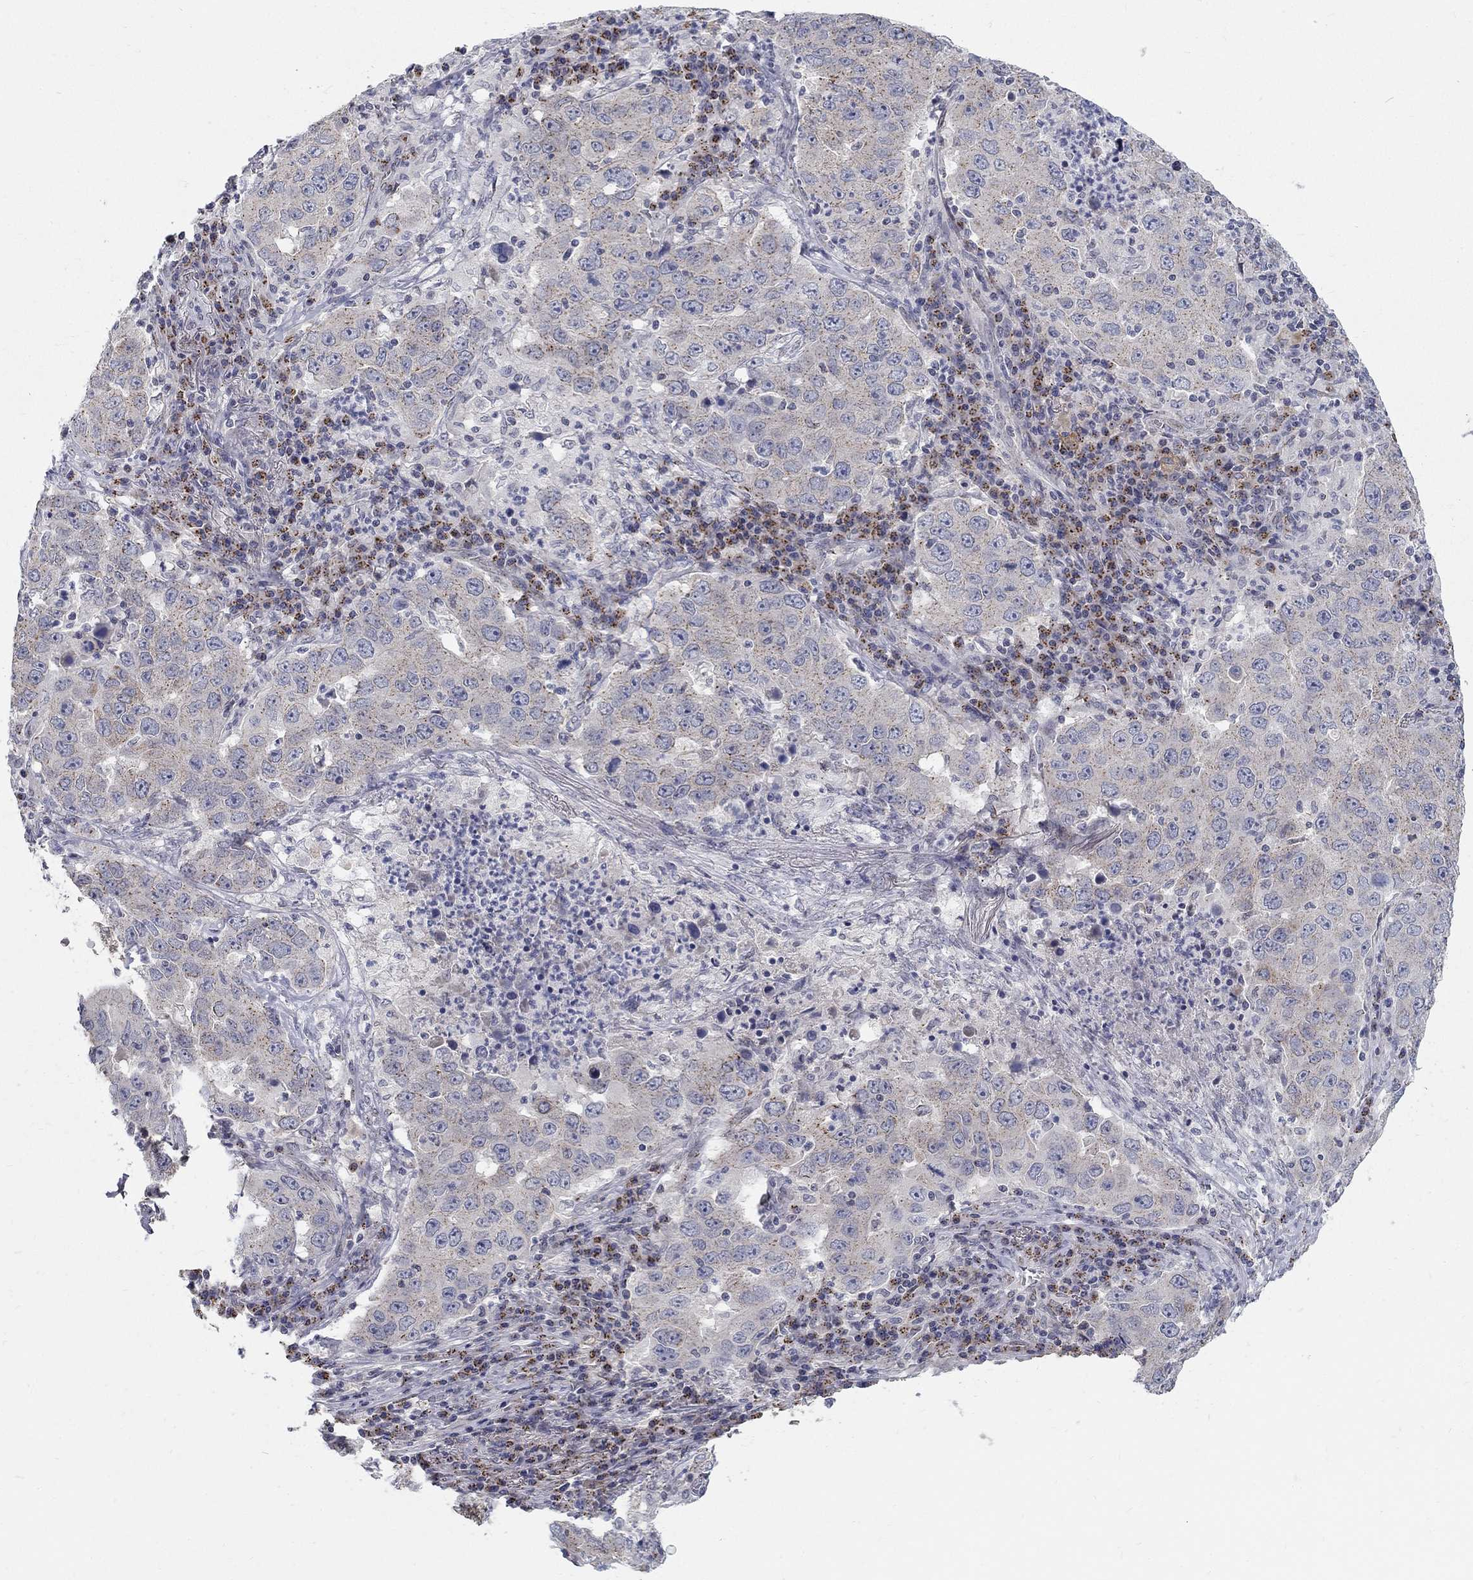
{"staining": {"intensity": "weak", "quantity": "<25%", "location": "cytoplasmic/membranous"}, "tissue": "lung cancer", "cell_type": "Tumor cells", "image_type": "cancer", "snomed": [{"axis": "morphology", "description": "Adenocarcinoma, NOS"}, {"axis": "topography", "description": "Lung"}], "caption": "Histopathology image shows no protein staining in tumor cells of lung adenocarcinoma tissue.", "gene": "PANK3", "patient": {"sex": "male", "age": 73}}